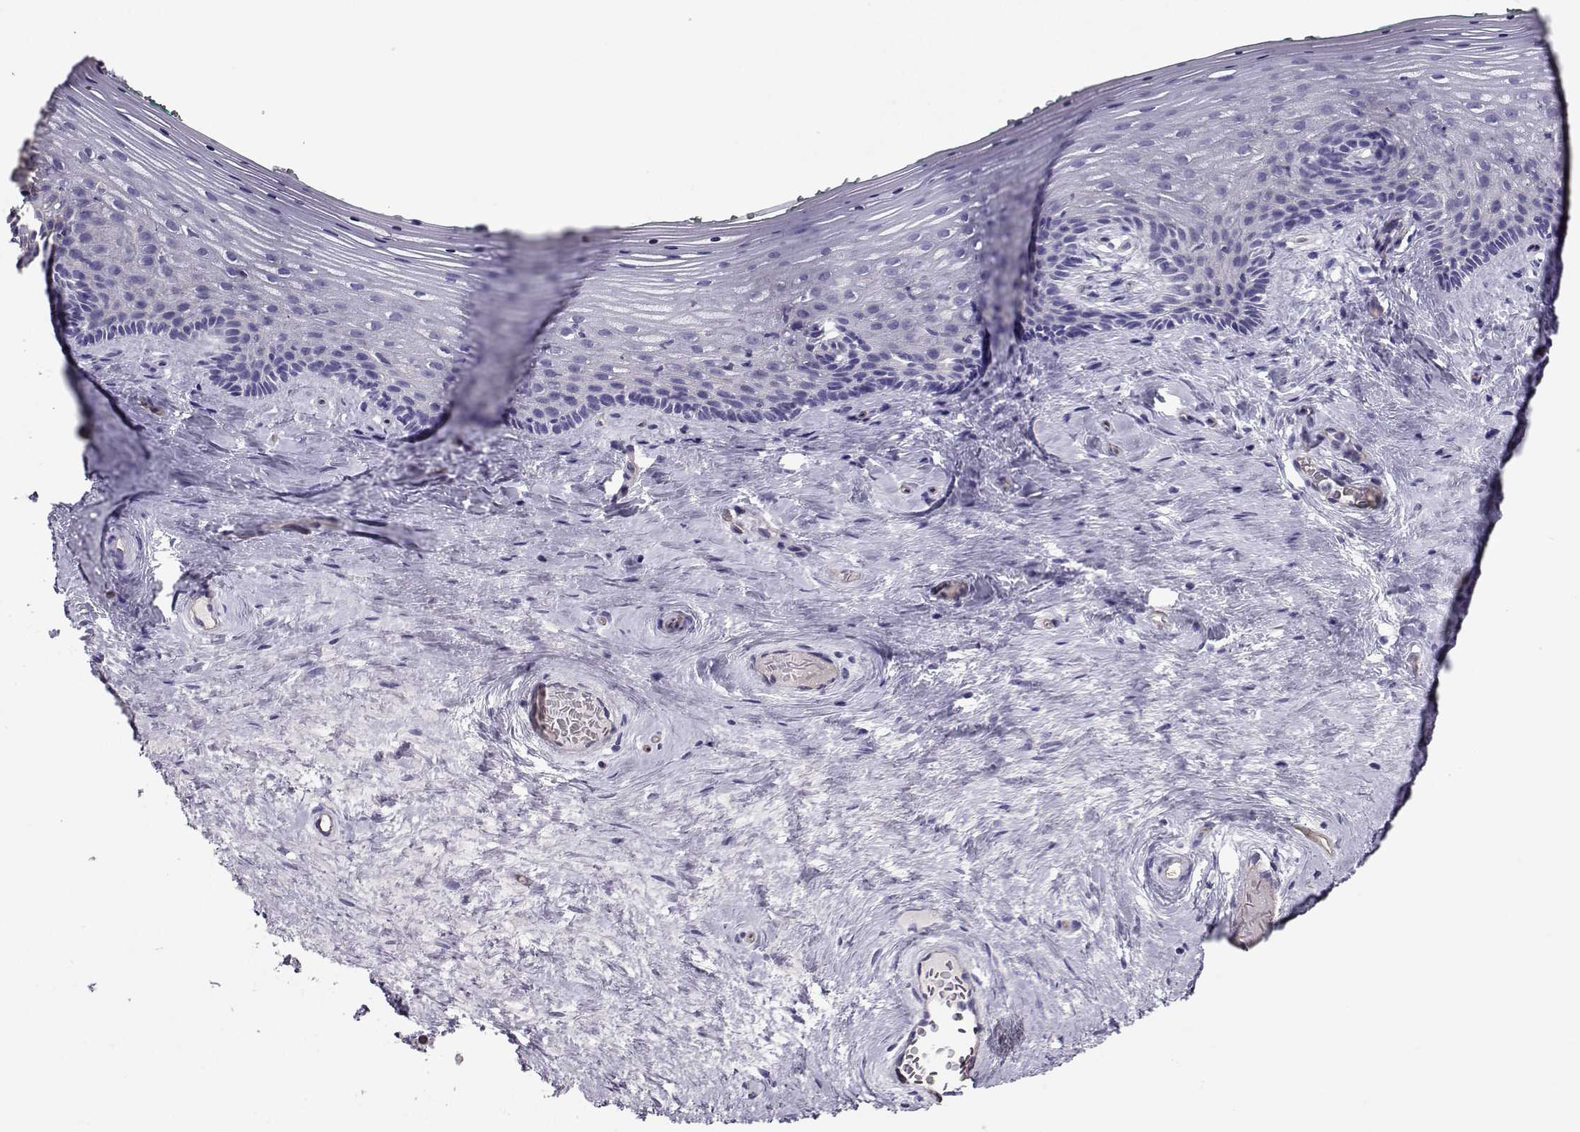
{"staining": {"intensity": "negative", "quantity": "none", "location": "none"}, "tissue": "vagina", "cell_type": "Squamous epithelial cells", "image_type": "normal", "snomed": [{"axis": "morphology", "description": "Normal tissue, NOS"}, {"axis": "topography", "description": "Vagina"}], "caption": "Histopathology image shows no significant protein positivity in squamous epithelial cells of unremarkable vagina. Nuclei are stained in blue.", "gene": "CLUL1", "patient": {"sex": "female", "age": 45}}